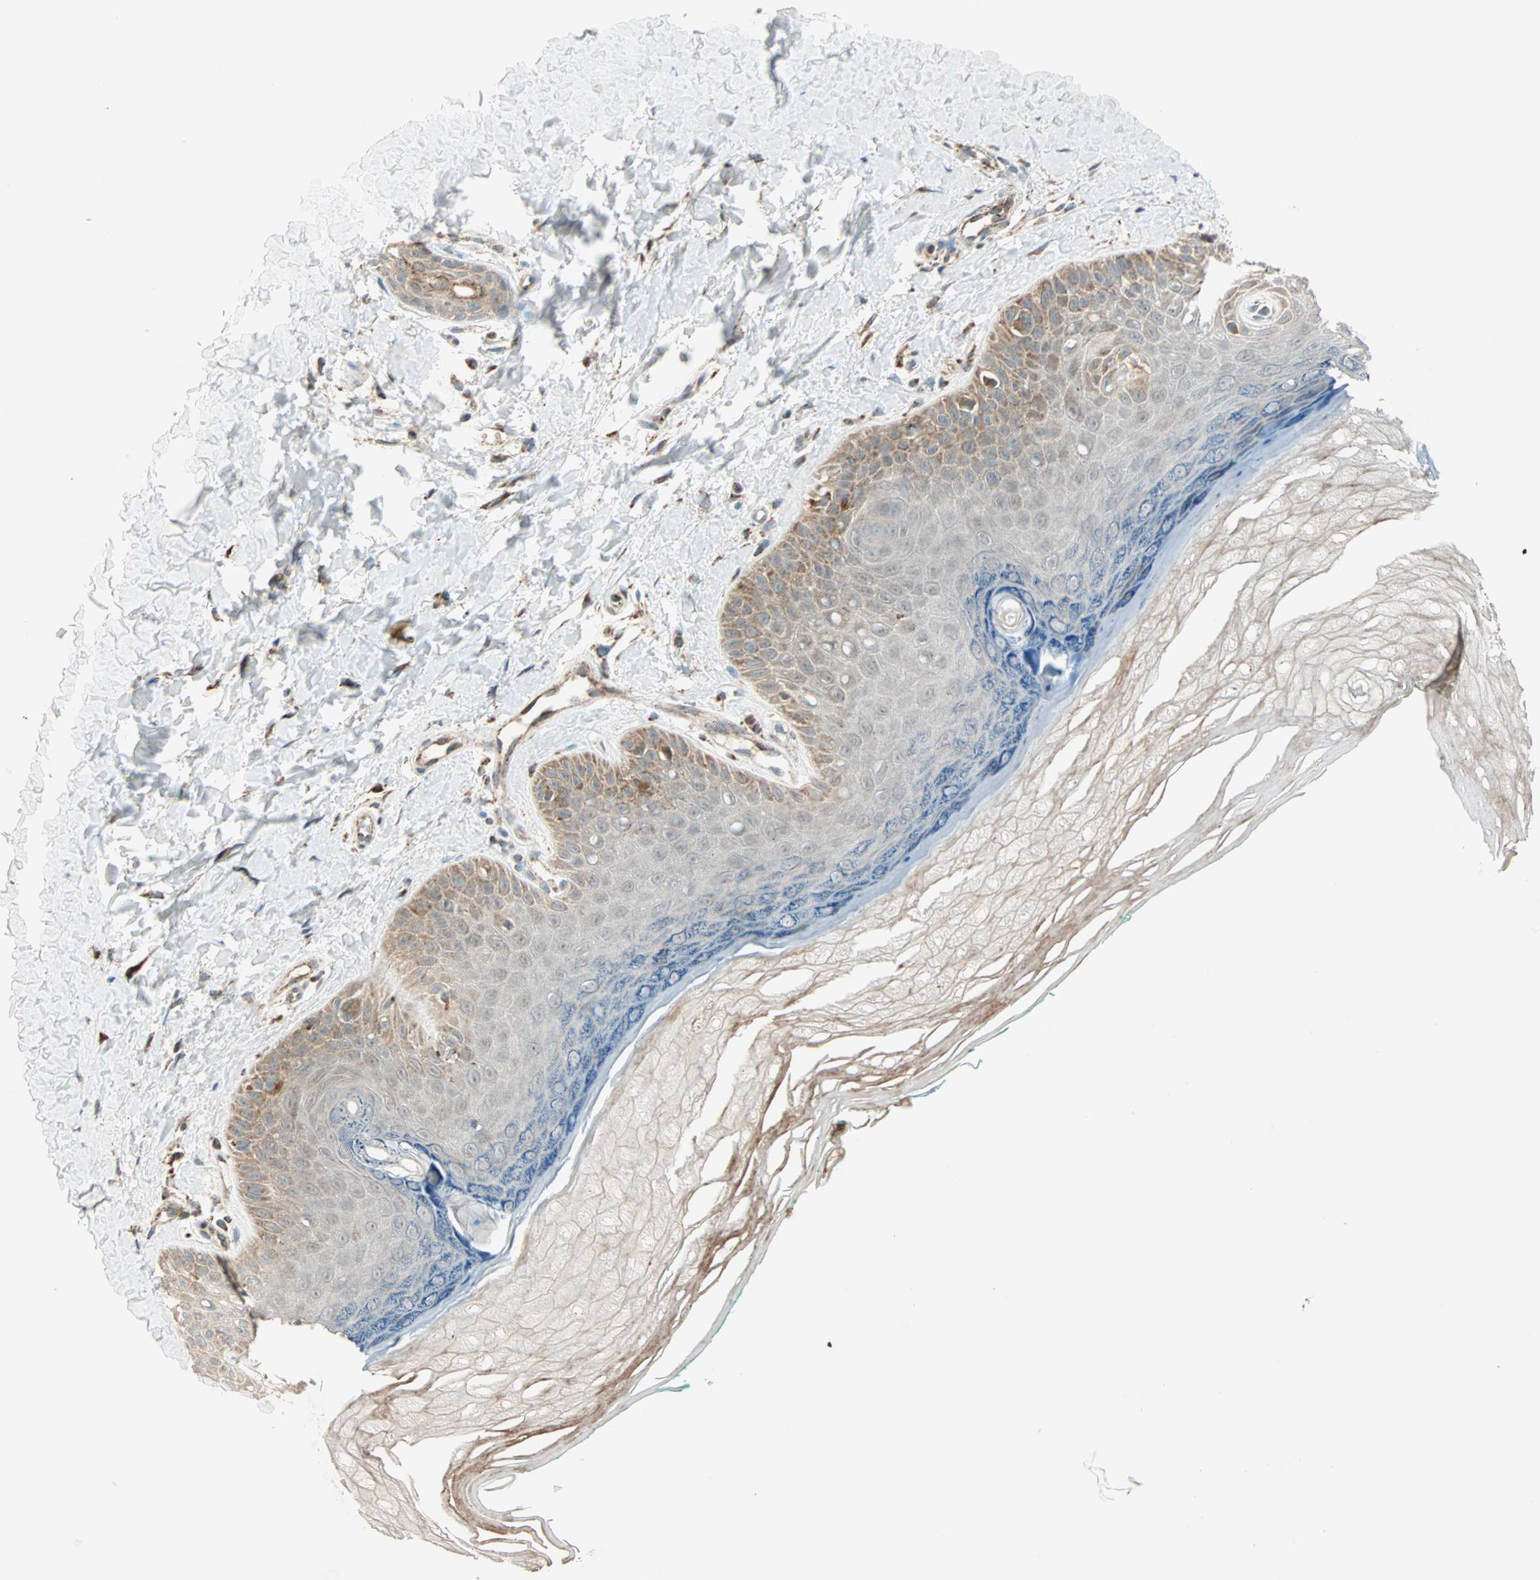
{"staining": {"intensity": "negative", "quantity": "none", "location": "none"}, "tissue": "skin", "cell_type": "Fibroblasts", "image_type": "normal", "snomed": [{"axis": "morphology", "description": "Normal tissue, NOS"}, {"axis": "topography", "description": "Skin"}], "caption": "Immunohistochemistry of benign human skin reveals no positivity in fibroblasts.", "gene": "SPRY4", "patient": {"sex": "male", "age": 26}}